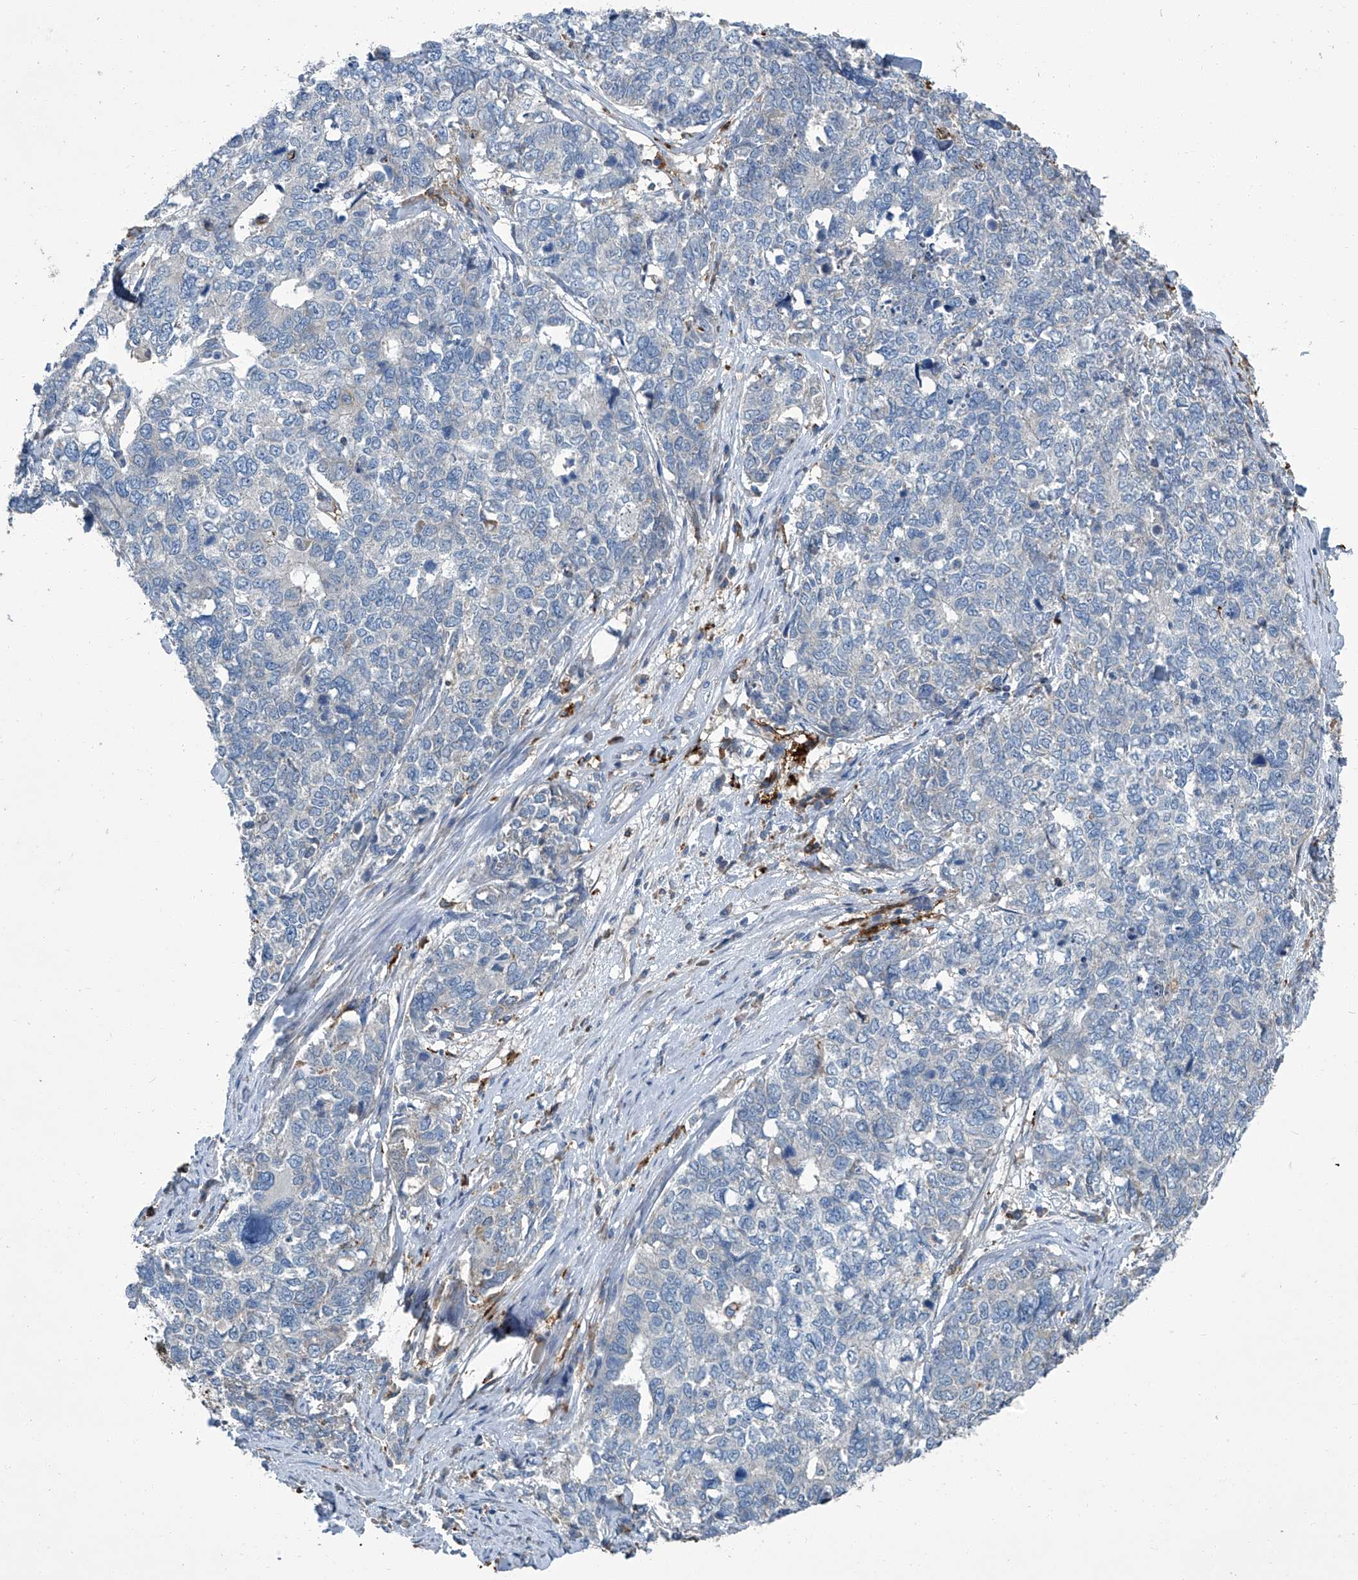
{"staining": {"intensity": "negative", "quantity": "none", "location": "none"}, "tissue": "cervical cancer", "cell_type": "Tumor cells", "image_type": "cancer", "snomed": [{"axis": "morphology", "description": "Squamous cell carcinoma, NOS"}, {"axis": "topography", "description": "Cervix"}], "caption": "Tumor cells show no significant protein expression in squamous cell carcinoma (cervical).", "gene": "FAM167A", "patient": {"sex": "female", "age": 63}}